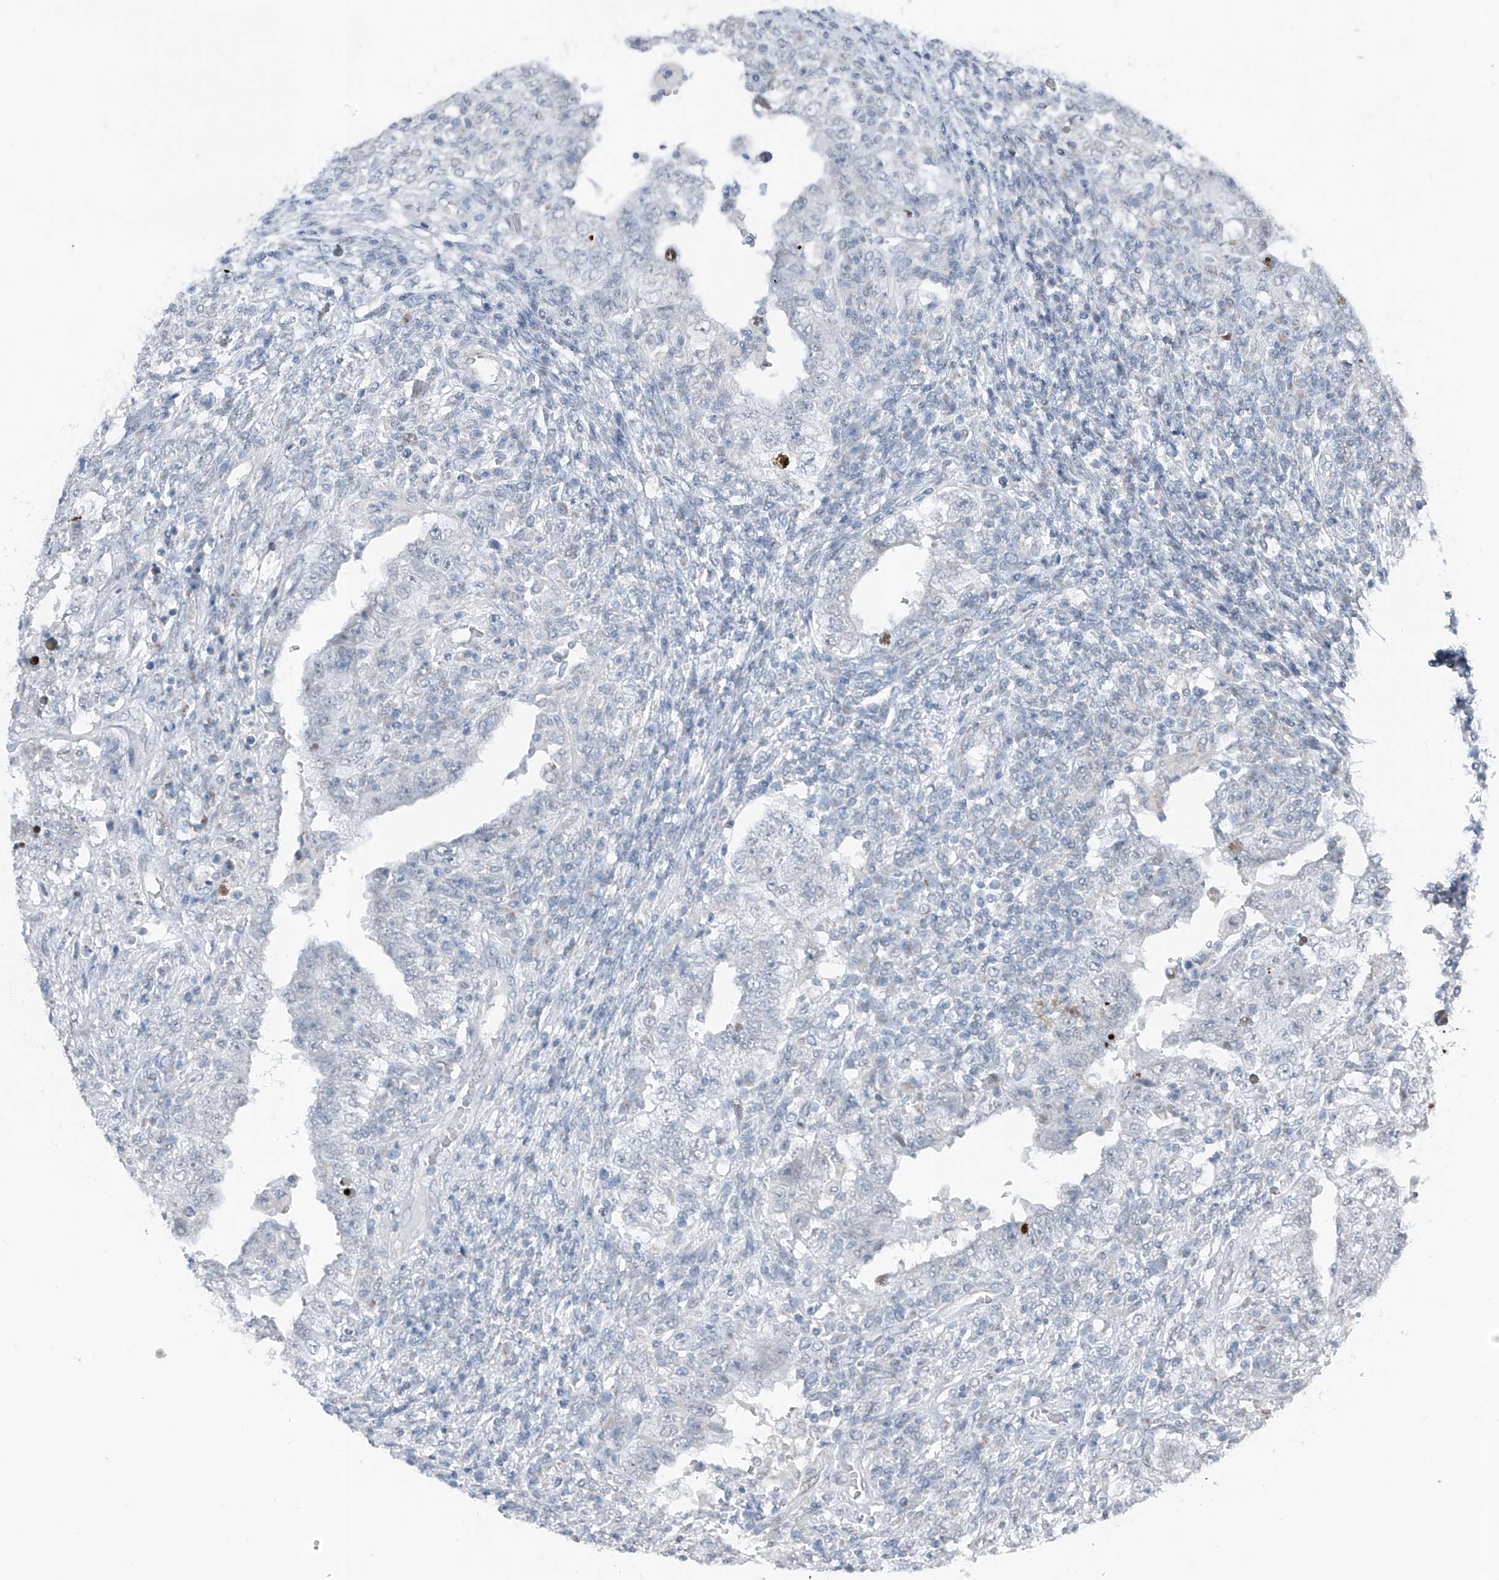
{"staining": {"intensity": "negative", "quantity": "none", "location": "none"}, "tissue": "testis cancer", "cell_type": "Tumor cells", "image_type": "cancer", "snomed": [{"axis": "morphology", "description": "Carcinoma, Embryonal, NOS"}, {"axis": "topography", "description": "Testis"}], "caption": "Testis cancer (embryonal carcinoma) was stained to show a protein in brown. There is no significant staining in tumor cells.", "gene": "DYRK1B", "patient": {"sex": "male", "age": 26}}